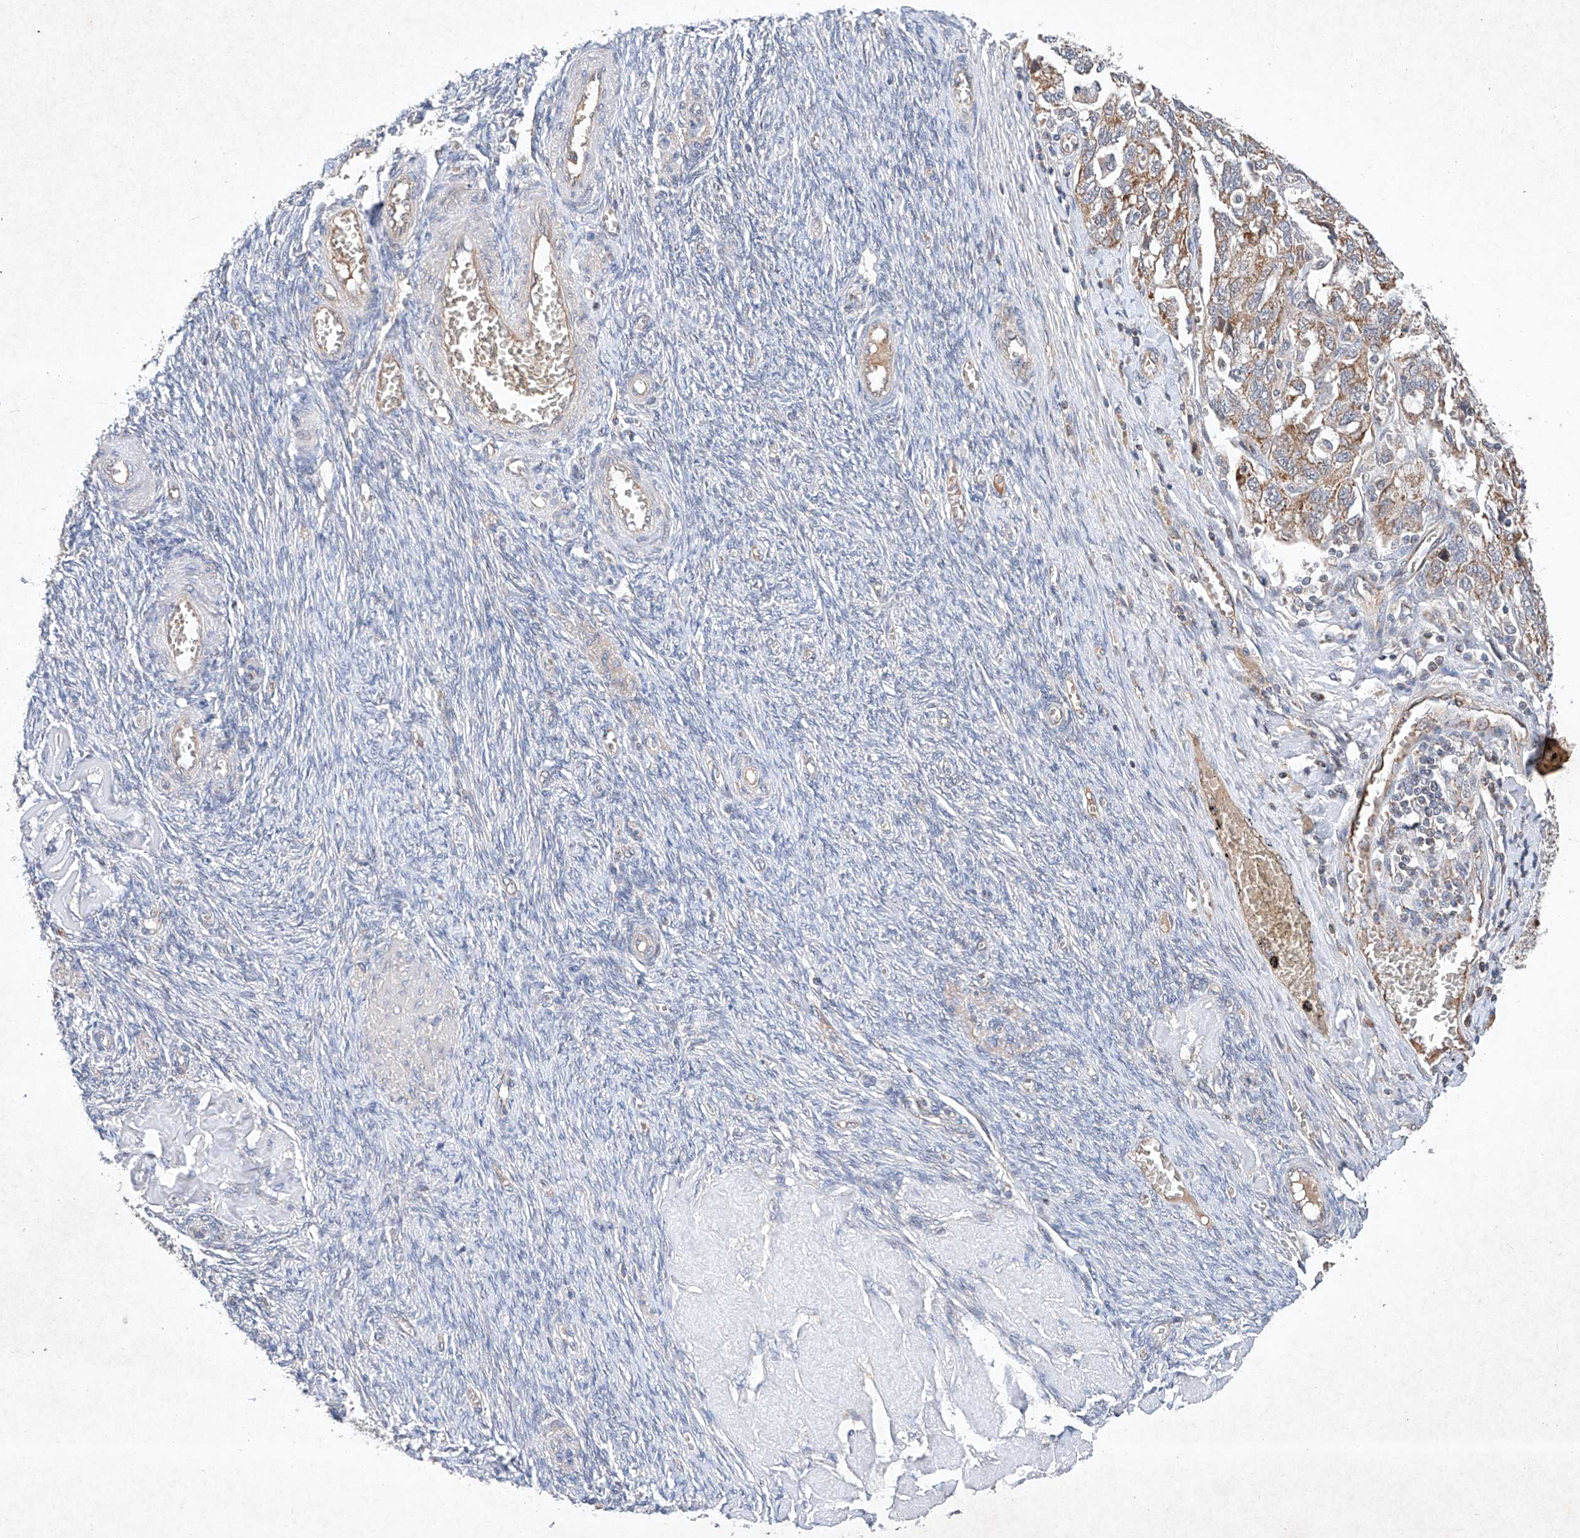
{"staining": {"intensity": "moderate", "quantity": ">75%", "location": "cytoplasmic/membranous"}, "tissue": "ovarian cancer", "cell_type": "Tumor cells", "image_type": "cancer", "snomed": [{"axis": "morphology", "description": "Carcinoma, NOS"}, {"axis": "morphology", "description": "Cystadenocarcinoma, serous, NOS"}, {"axis": "topography", "description": "Ovary"}], "caption": "Immunohistochemistry (IHC) image of neoplastic tissue: ovarian cancer stained using immunohistochemistry exhibits medium levels of moderate protein expression localized specifically in the cytoplasmic/membranous of tumor cells, appearing as a cytoplasmic/membranous brown color.", "gene": "FASTK", "patient": {"sex": "female", "age": 69}}